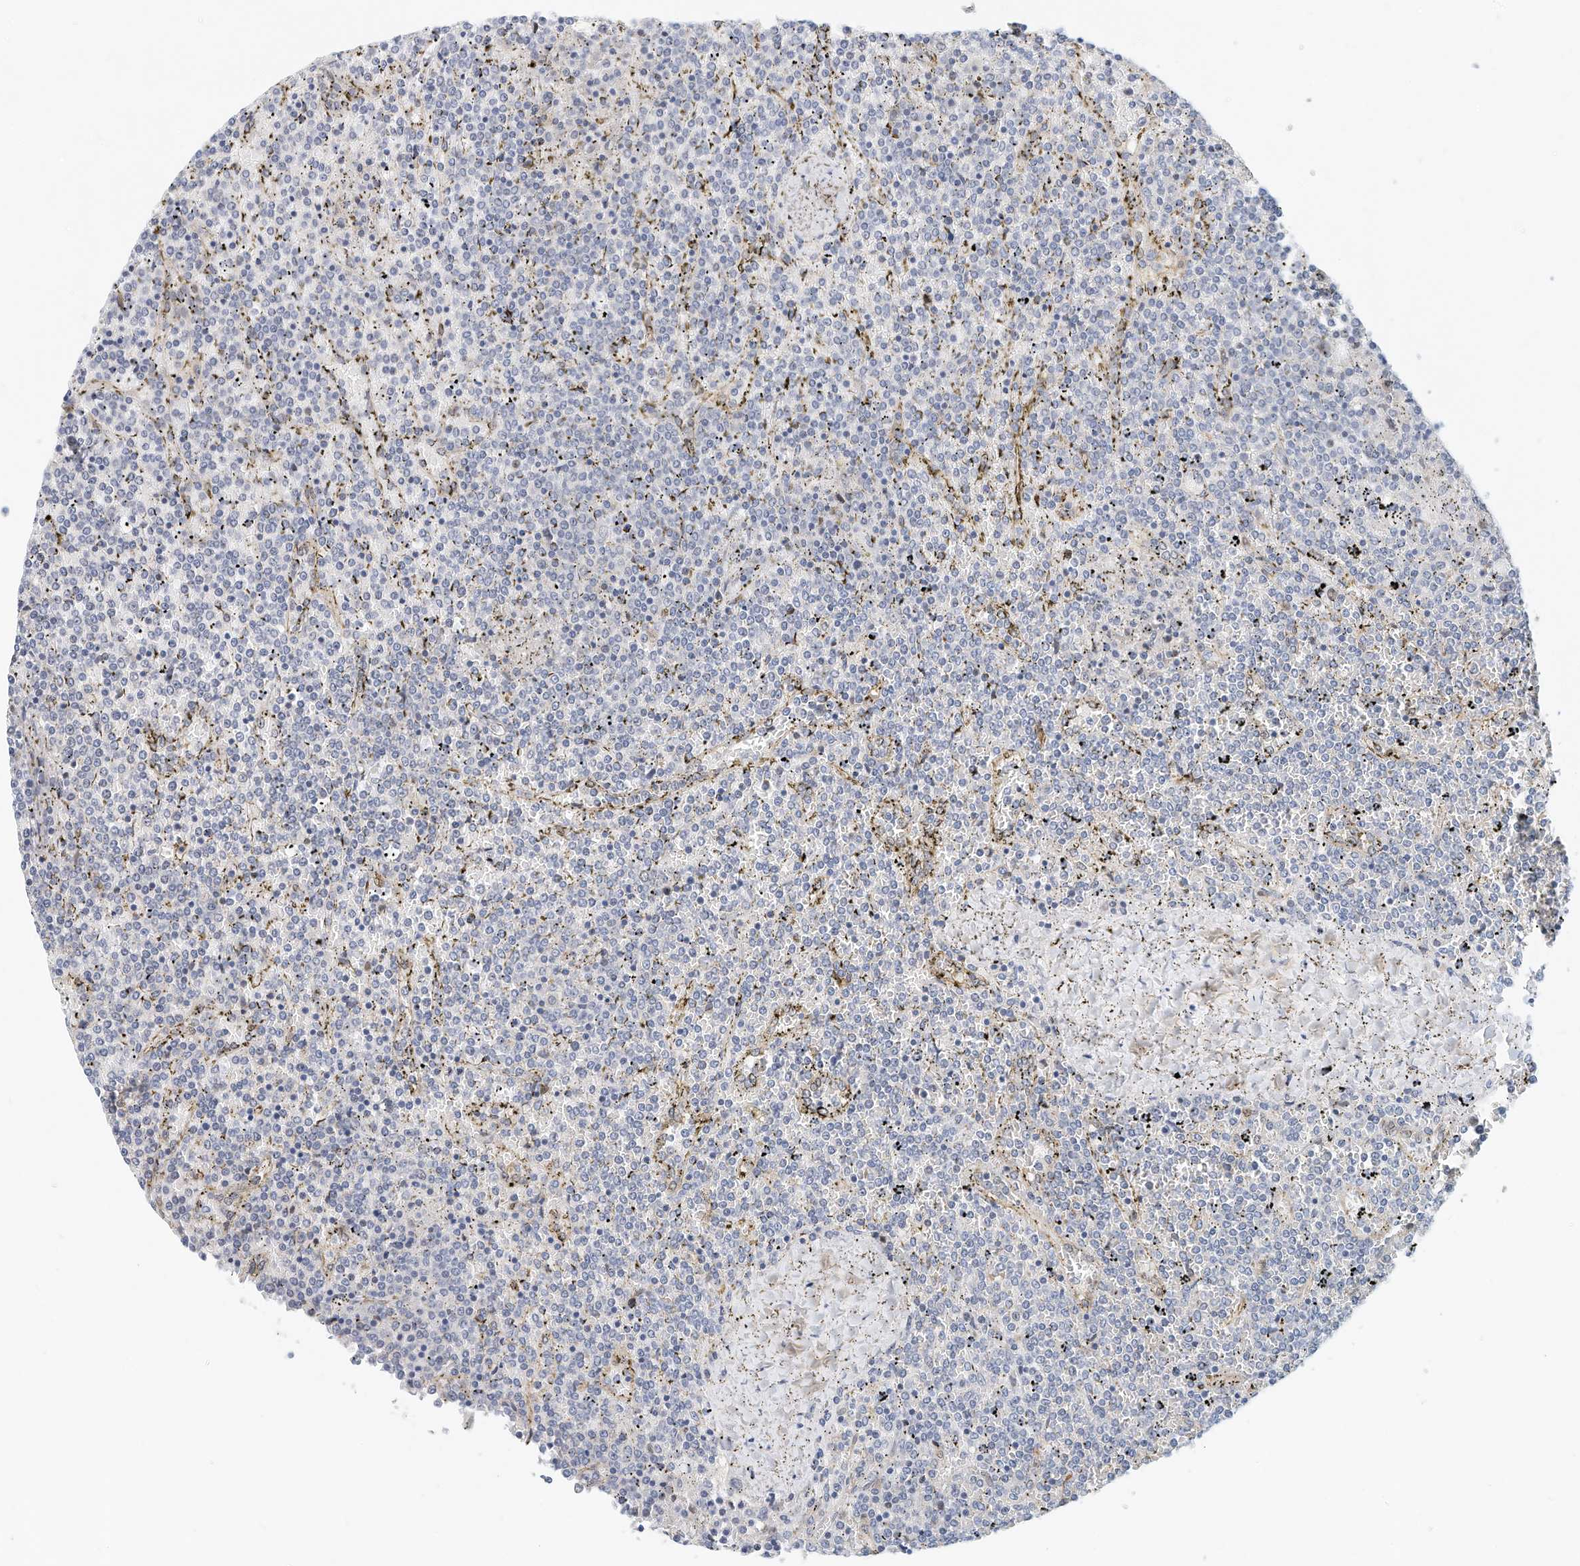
{"staining": {"intensity": "negative", "quantity": "none", "location": "none"}, "tissue": "lymphoma", "cell_type": "Tumor cells", "image_type": "cancer", "snomed": [{"axis": "morphology", "description": "Malignant lymphoma, non-Hodgkin's type, Low grade"}, {"axis": "topography", "description": "Spleen"}], "caption": "Tumor cells are negative for brown protein staining in low-grade malignant lymphoma, non-Hodgkin's type.", "gene": "ARHGAP28", "patient": {"sex": "female", "age": 19}}